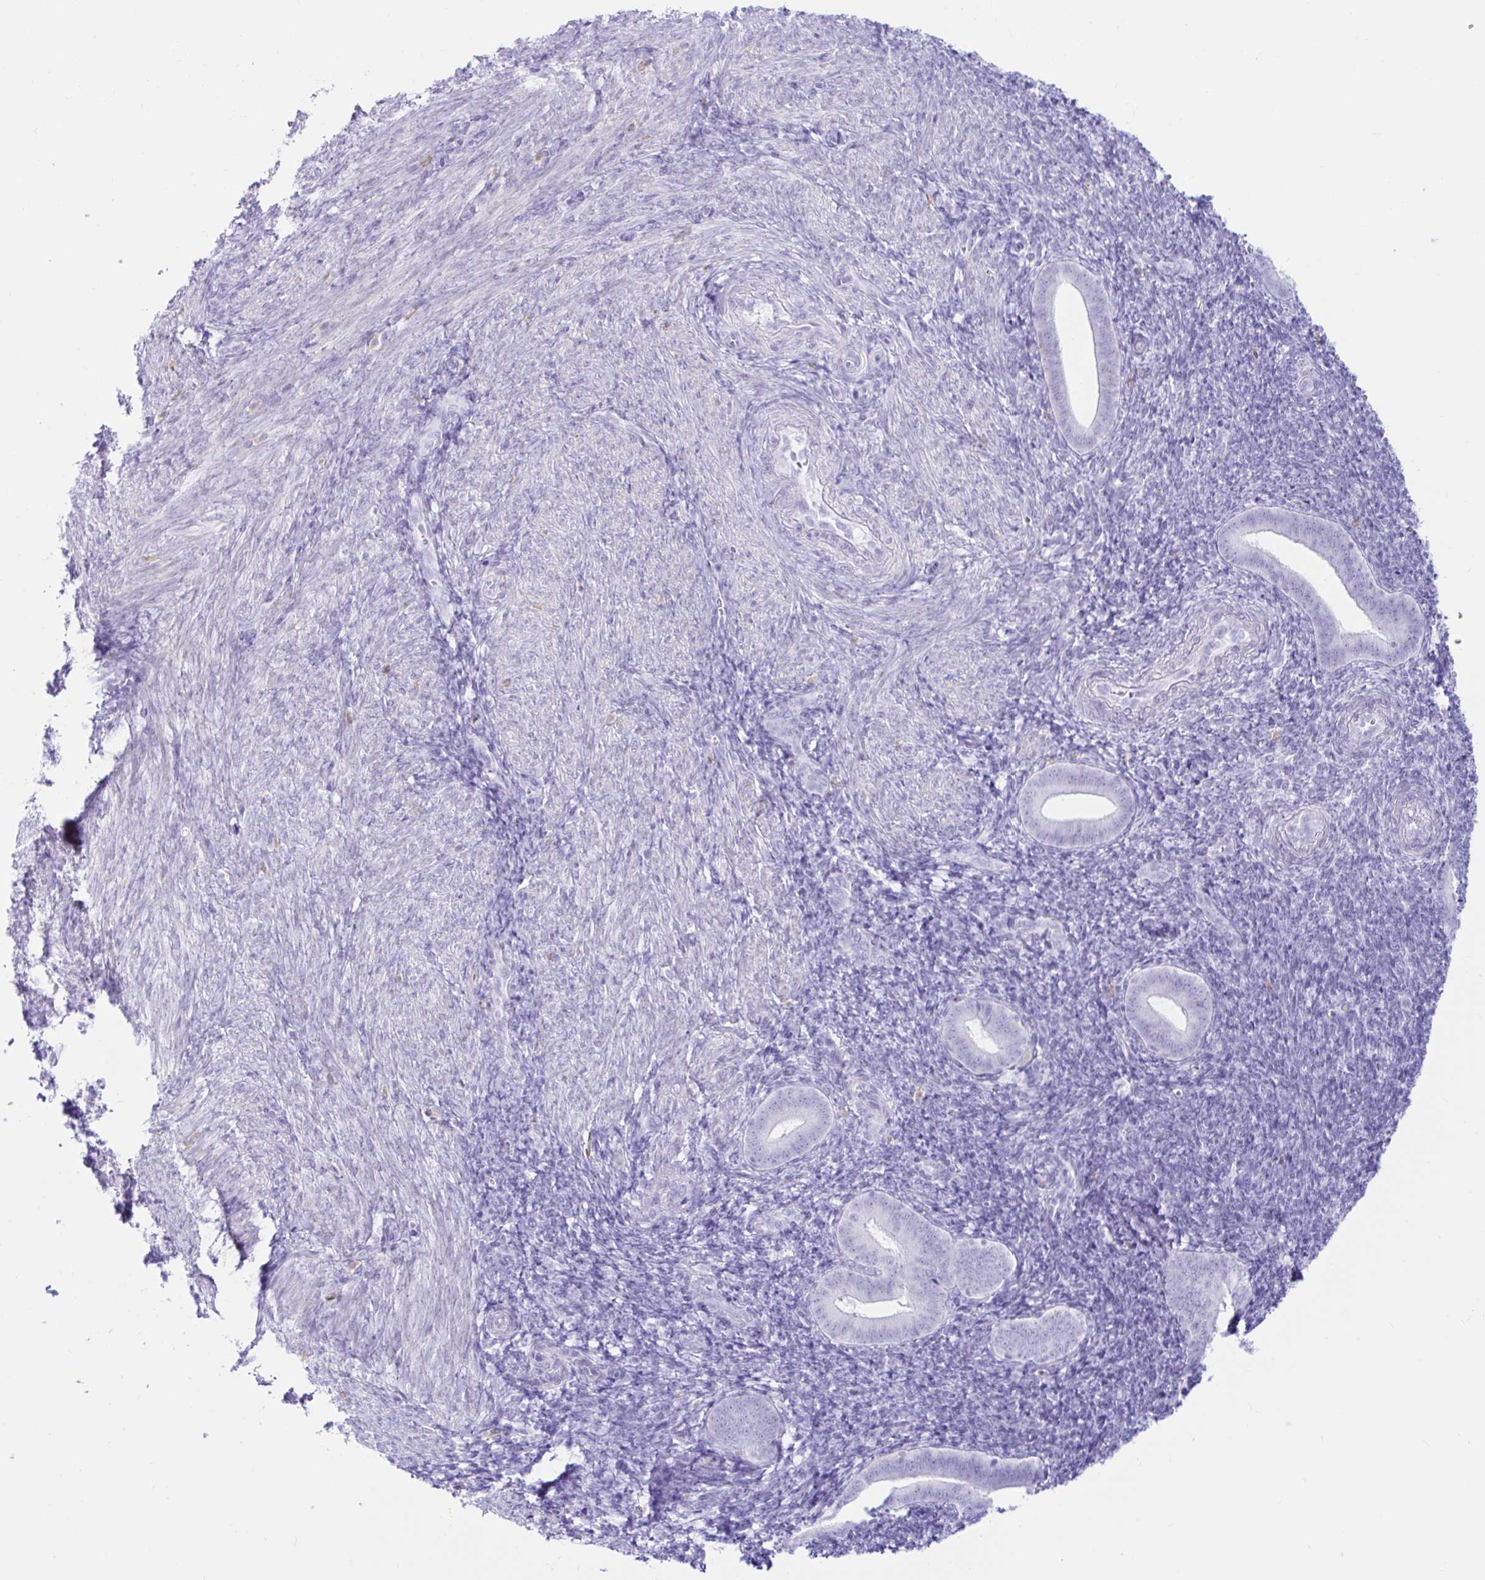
{"staining": {"intensity": "negative", "quantity": "none", "location": "none"}, "tissue": "endometrium", "cell_type": "Cells in endometrial stroma", "image_type": "normal", "snomed": [{"axis": "morphology", "description": "Normal tissue, NOS"}, {"axis": "topography", "description": "Endometrium"}], "caption": "Immunohistochemistry micrograph of normal human endometrium stained for a protein (brown), which displays no expression in cells in endometrial stroma. The staining was performed using DAB (3,3'-diaminobenzidine) to visualize the protein expression in brown, while the nuclei were stained in blue with hematoxylin (Magnification: 20x).", "gene": "BEST1", "patient": {"sex": "female", "age": 25}}